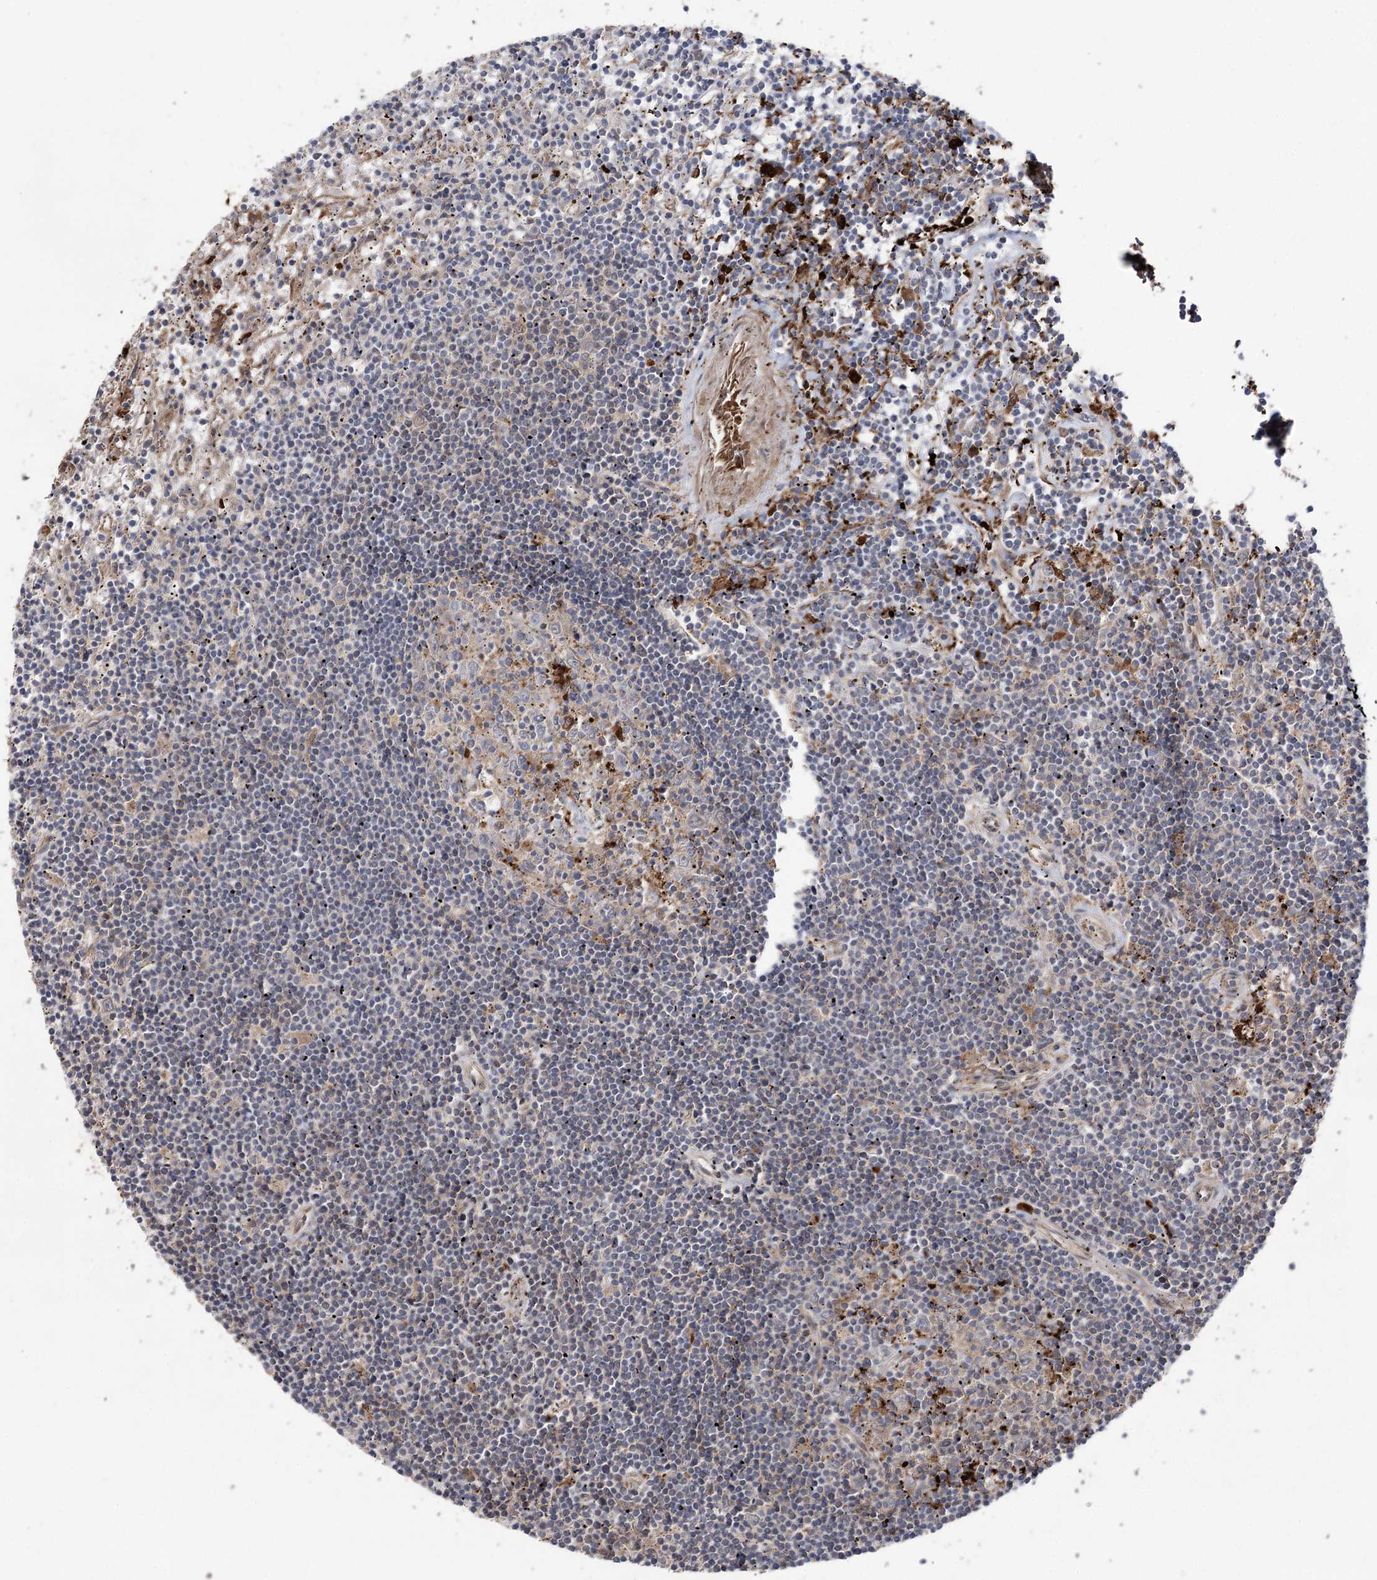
{"staining": {"intensity": "negative", "quantity": "none", "location": "none"}, "tissue": "lymphoma", "cell_type": "Tumor cells", "image_type": "cancer", "snomed": [{"axis": "morphology", "description": "Malignant lymphoma, non-Hodgkin's type, Low grade"}, {"axis": "topography", "description": "Spleen"}], "caption": "A high-resolution photomicrograph shows IHC staining of malignant lymphoma, non-Hodgkin's type (low-grade), which exhibits no significant staining in tumor cells.", "gene": "OTUD1", "patient": {"sex": "male", "age": 76}}